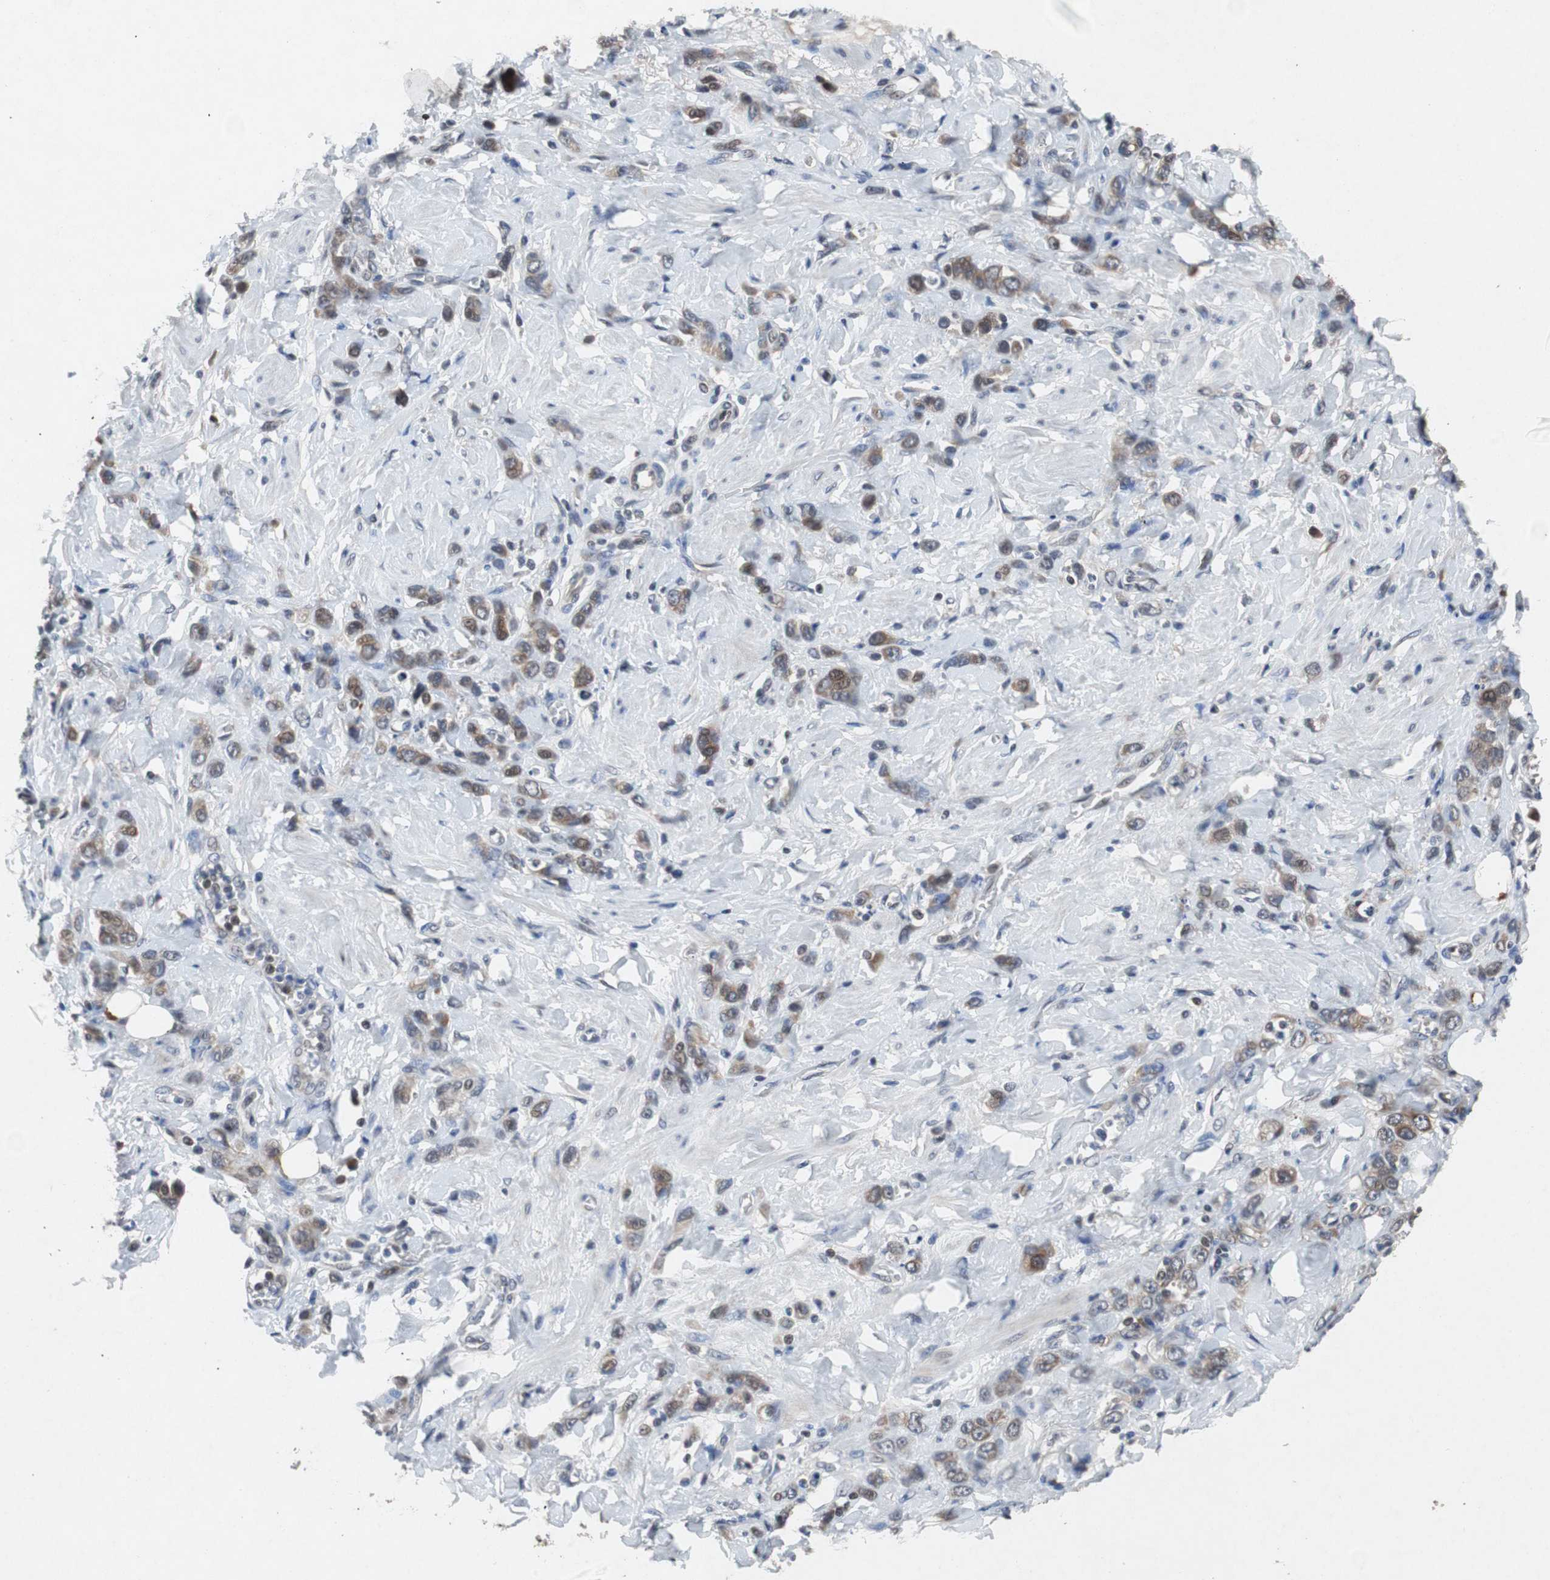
{"staining": {"intensity": "moderate", "quantity": "25%-75%", "location": "cytoplasmic/membranous"}, "tissue": "stomach cancer", "cell_type": "Tumor cells", "image_type": "cancer", "snomed": [{"axis": "morphology", "description": "Adenocarcinoma, NOS"}, {"axis": "topography", "description": "Stomach"}], "caption": "The photomicrograph displays immunohistochemical staining of stomach adenocarcinoma. There is moderate cytoplasmic/membranous positivity is appreciated in approximately 25%-75% of tumor cells.", "gene": "TP63", "patient": {"sex": "male", "age": 82}}